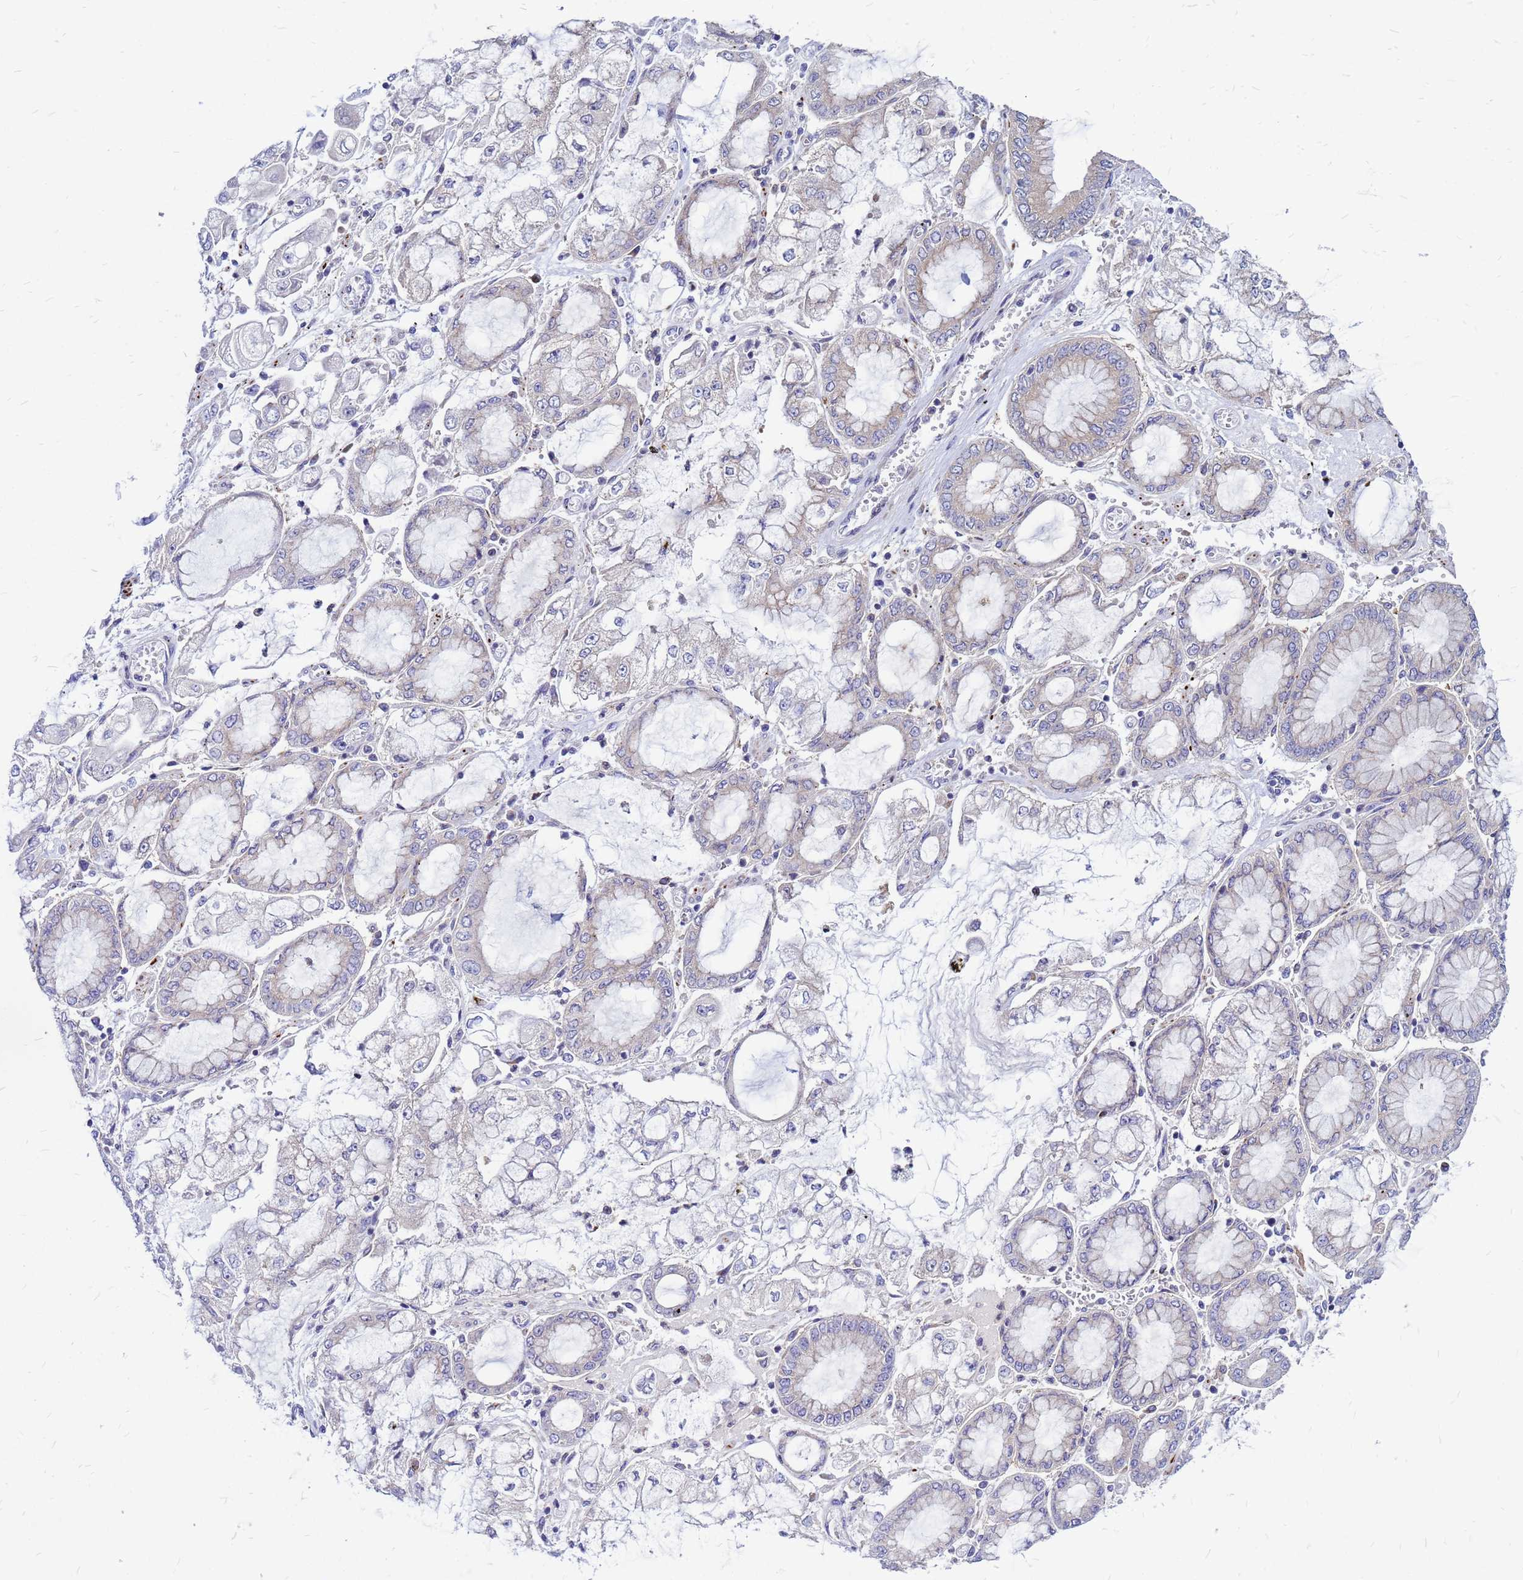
{"staining": {"intensity": "negative", "quantity": "none", "location": "none"}, "tissue": "stomach cancer", "cell_type": "Tumor cells", "image_type": "cancer", "snomed": [{"axis": "morphology", "description": "Adenocarcinoma, NOS"}, {"axis": "topography", "description": "Stomach"}], "caption": "Protein analysis of adenocarcinoma (stomach) shows no significant expression in tumor cells.", "gene": "FHIP1A", "patient": {"sex": "male", "age": 76}}